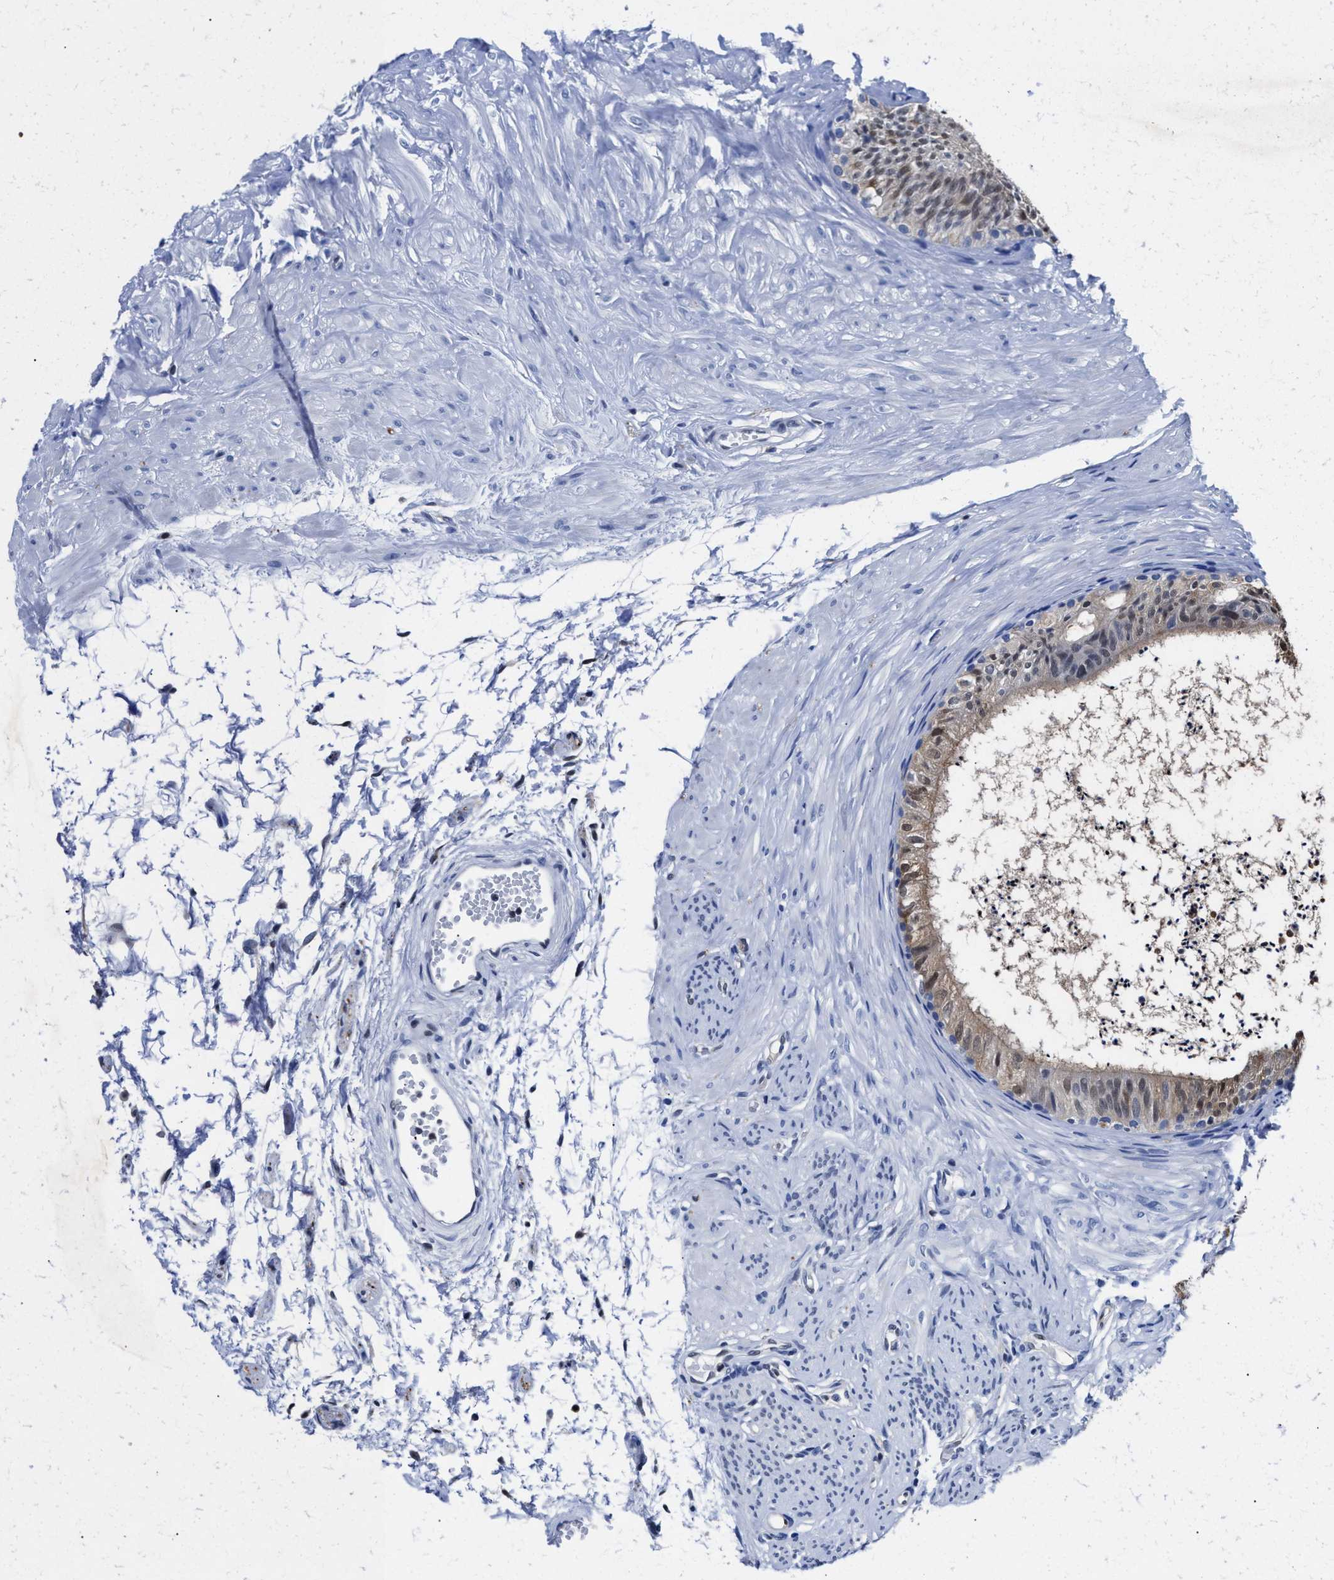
{"staining": {"intensity": "weak", "quantity": "25%-75%", "location": "cytoplasmic/membranous,nuclear"}, "tissue": "epididymis", "cell_type": "Glandular cells", "image_type": "normal", "snomed": [{"axis": "morphology", "description": "Normal tissue, NOS"}, {"axis": "topography", "description": "Epididymis"}], "caption": "Epididymis stained with immunohistochemistry (IHC) demonstrates weak cytoplasmic/membranous,nuclear staining in about 25%-75% of glandular cells. The staining was performed using DAB (3,3'-diaminobenzidine) to visualize the protein expression in brown, while the nuclei were stained in blue with hematoxylin (Magnification: 20x).", "gene": "ACLY", "patient": {"sex": "male", "age": 56}}